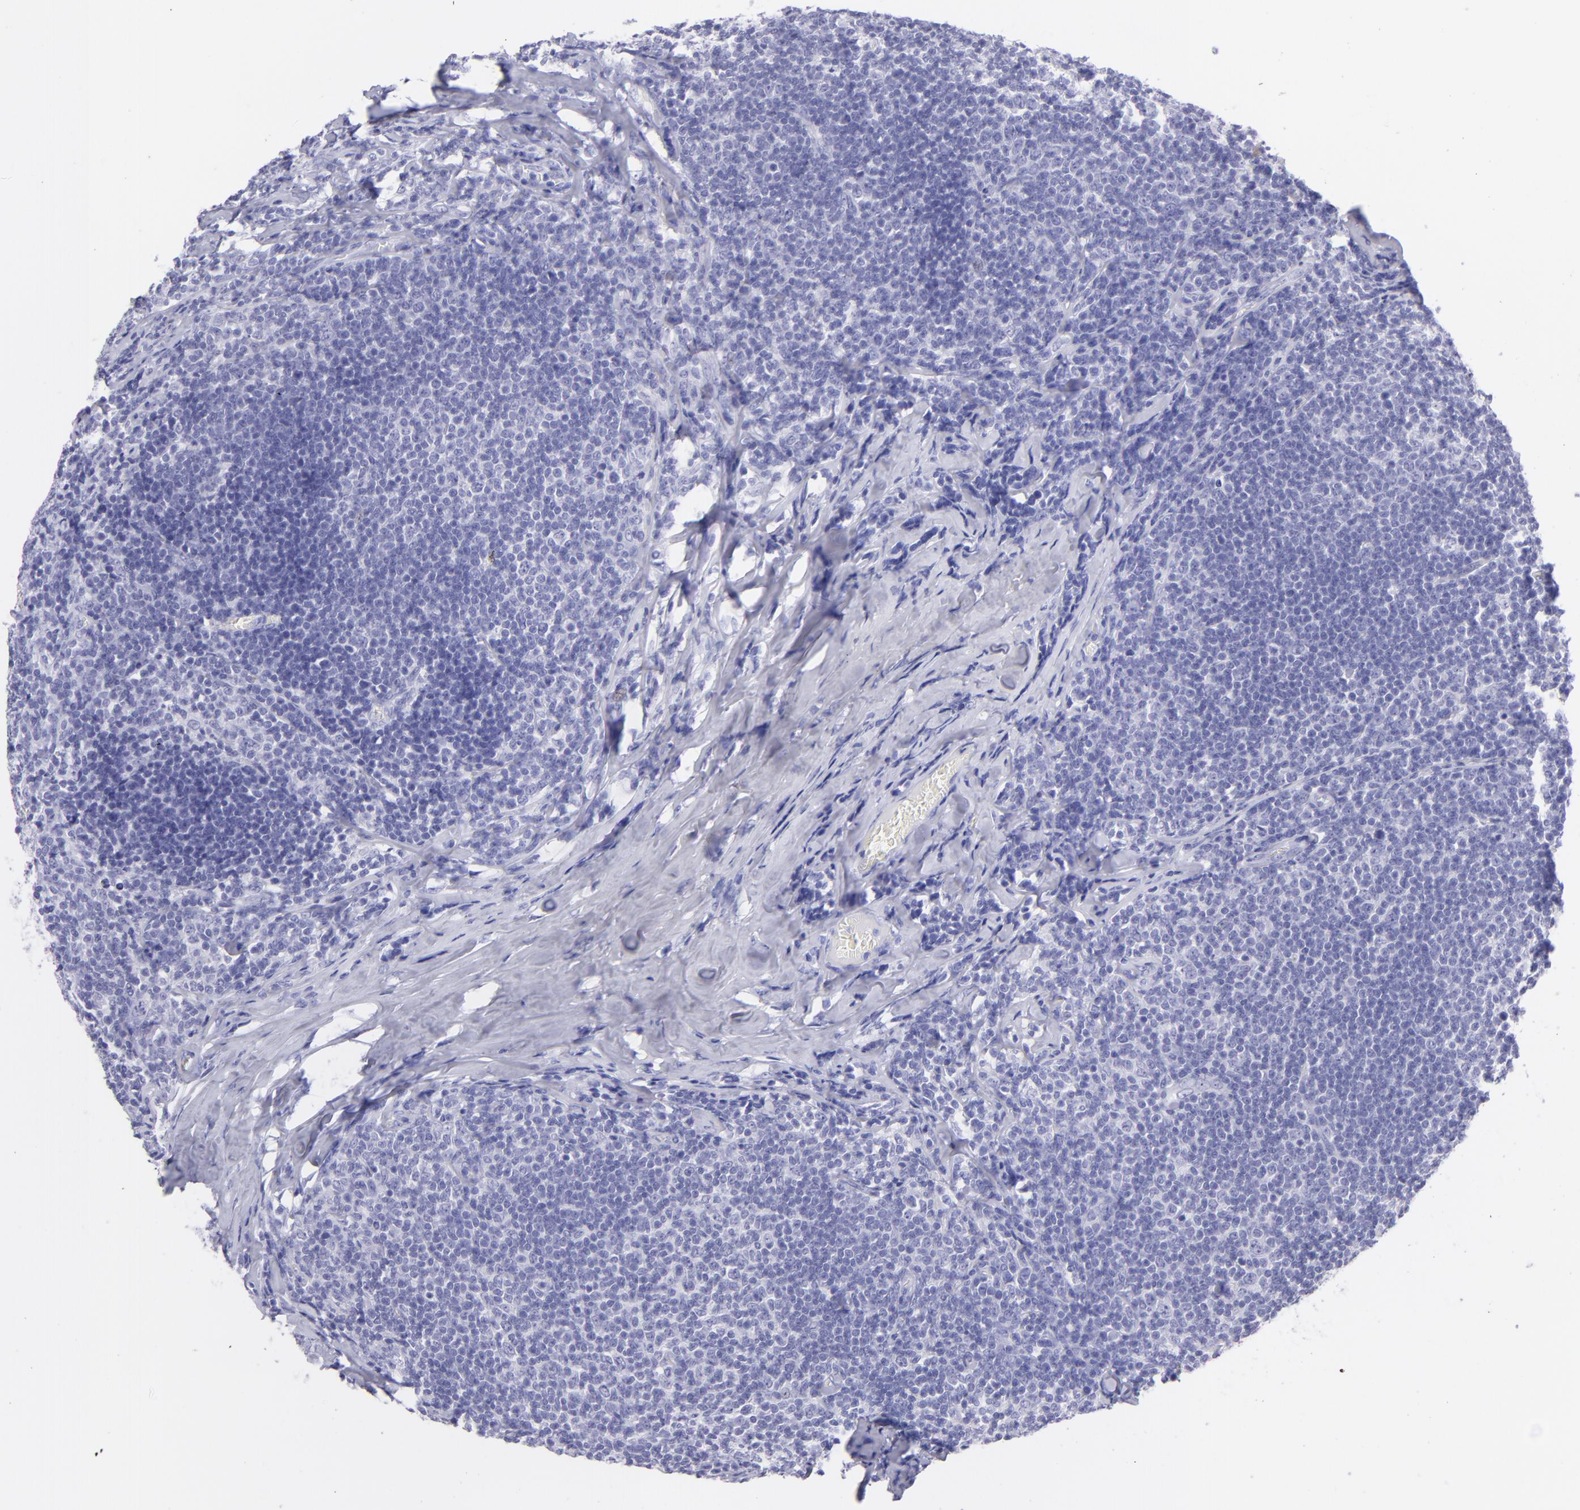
{"staining": {"intensity": "negative", "quantity": "none", "location": "none"}, "tissue": "lymphoma", "cell_type": "Tumor cells", "image_type": "cancer", "snomed": [{"axis": "morphology", "description": "Malignant lymphoma, non-Hodgkin's type, Low grade"}, {"axis": "topography", "description": "Lymph node"}], "caption": "This is a micrograph of immunohistochemistry staining of lymphoma, which shows no expression in tumor cells.", "gene": "PIP", "patient": {"sex": "male", "age": 74}}